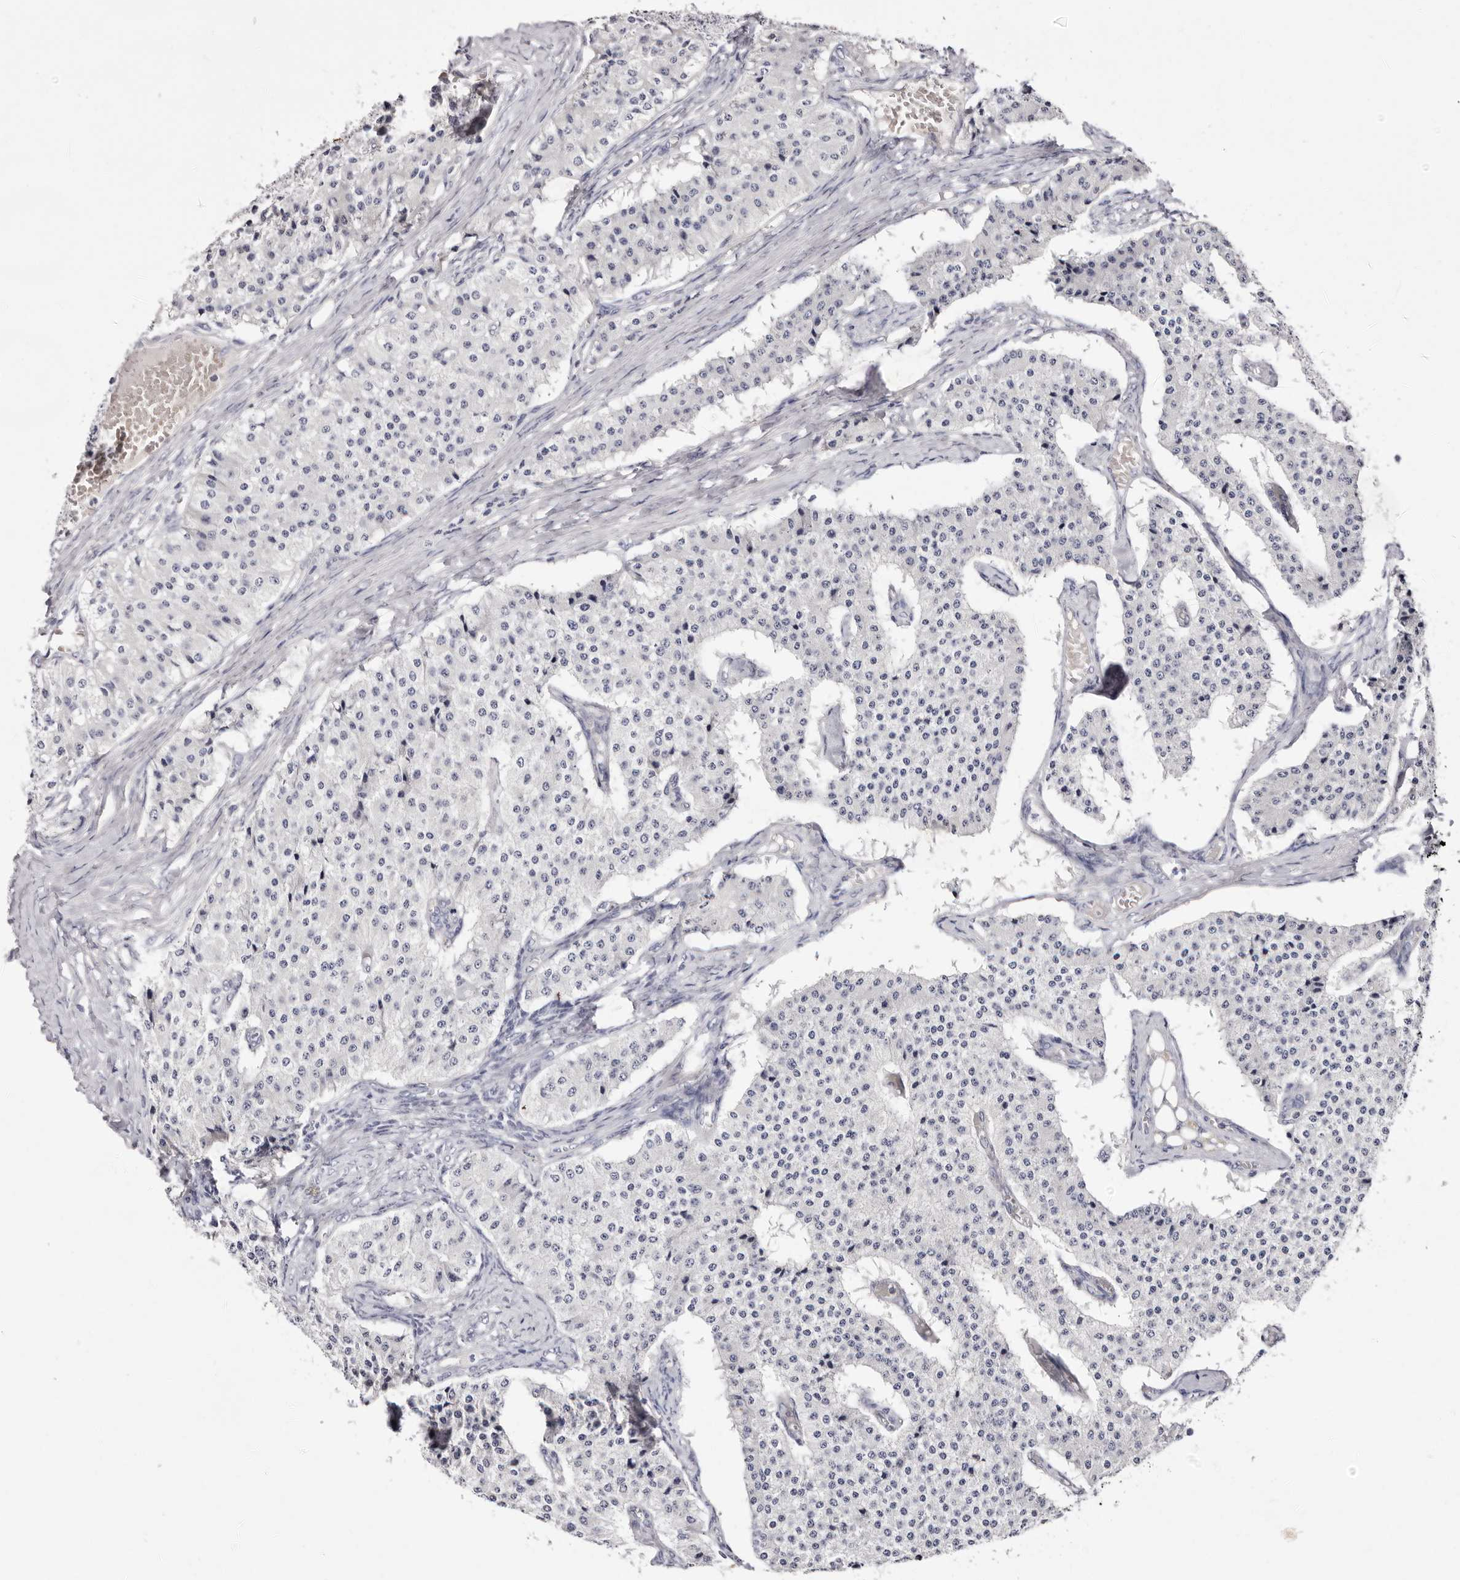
{"staining": {"intensity": "negative", "quantity": "none", "location": "none"}, "tissue": "carcinoid", "cell_type": "Tumor cells", "image_type": "cancer", "snomed": [{"axis": "morphology", "description": "Carcinoid, malignant, NOS"}, {"axis": "topography", "description": "Colon"}], "caption": "This is an immunohistochemistry (IHC) histopathology image of carcinoid (malignant). There is no positivity in tumor cells.", "gene": "S1PR5", "patient": {"sex": "female", "age": 52}}